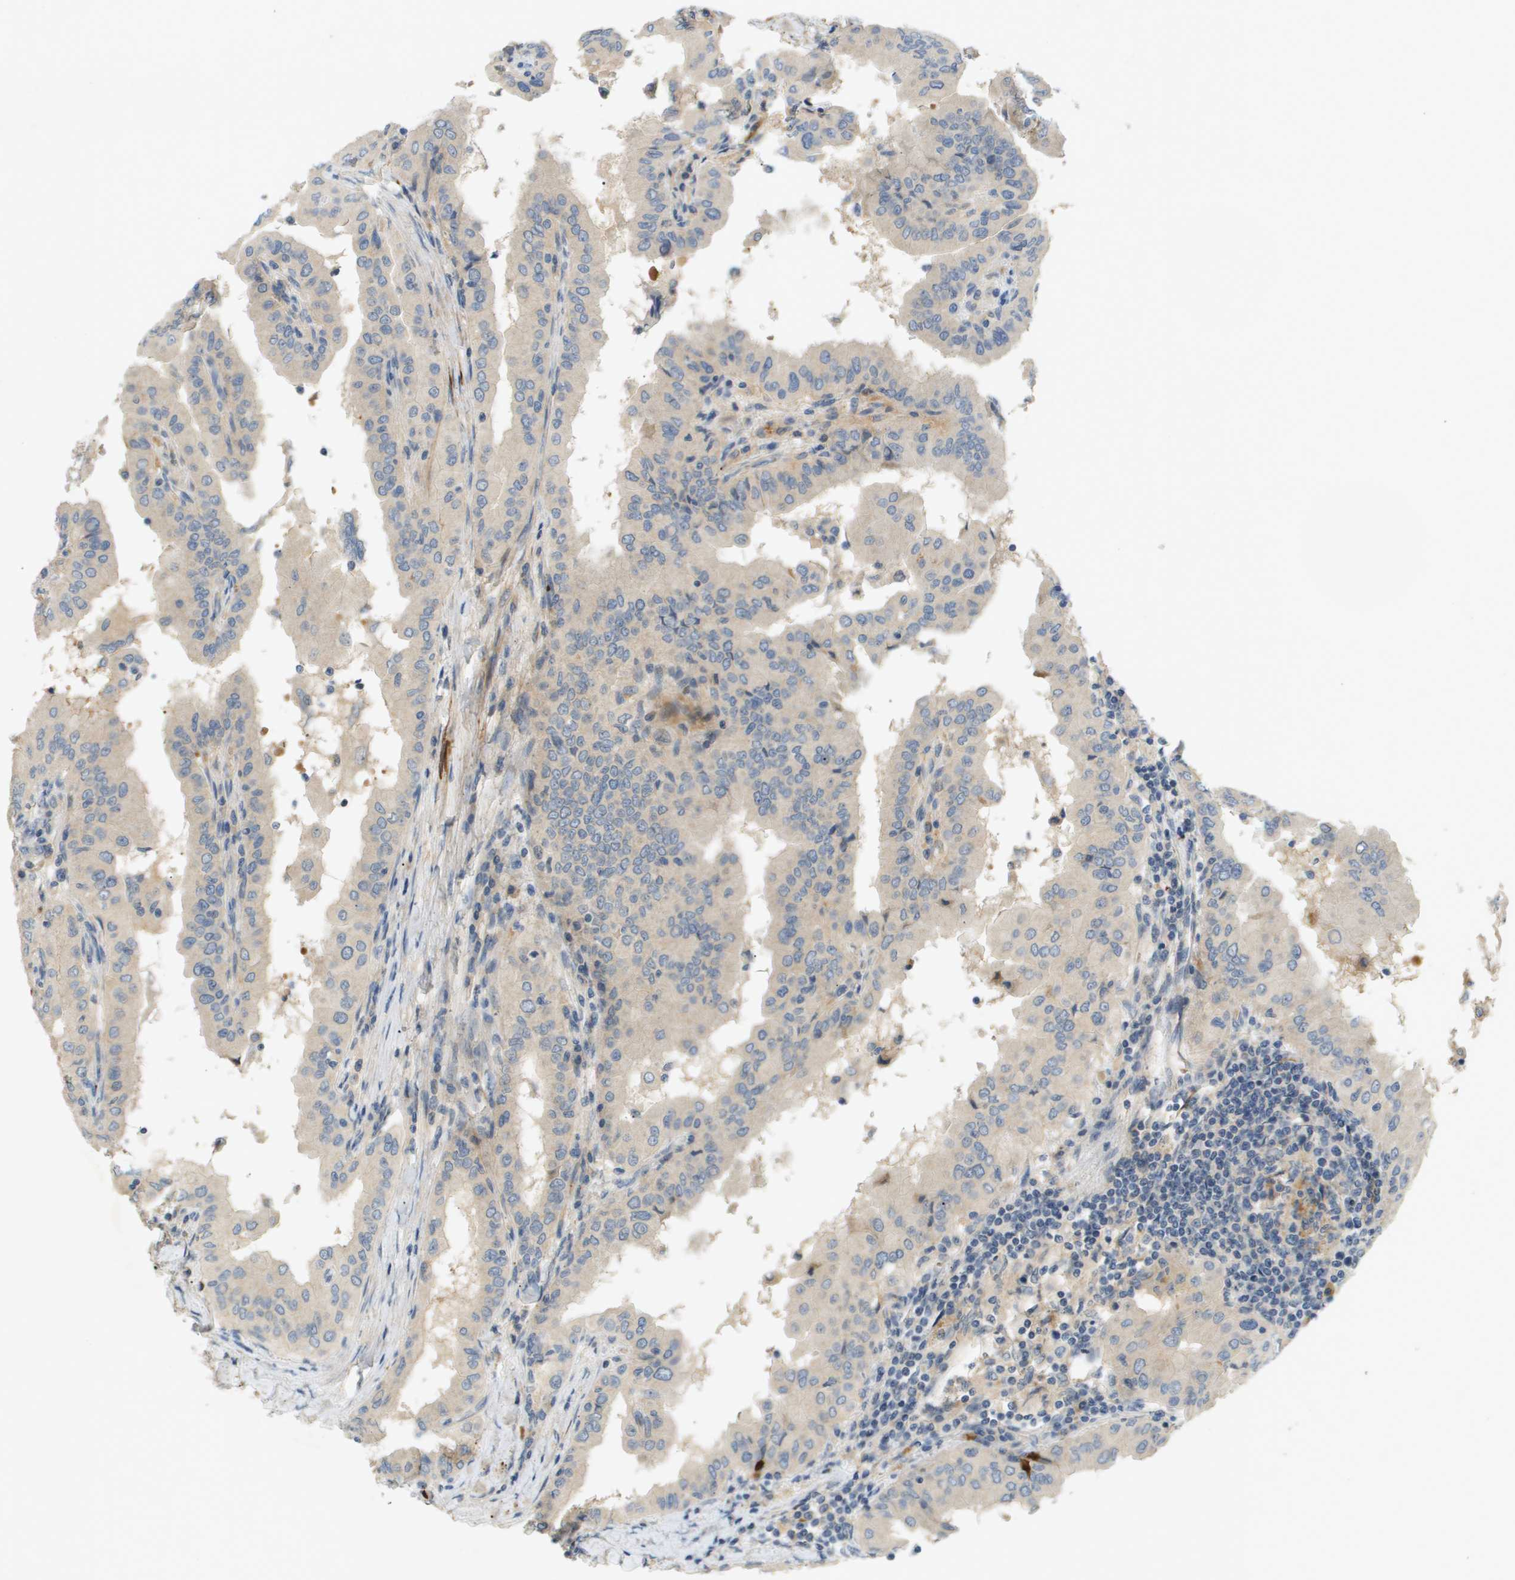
{"staining": {"intensity": "negative", "quantity": "none", "location": "none"}, "tissue": "thyroid cancer", "cell_type": "Tumor cells", "image_type": "cancer", "snomed": [{"axis": "morphology", "description": "Papillary adenocarcinoma, NOS"}, {"axis": "topography", "description": "Thyroid gland"}], "caption": "The micrograph demonstrates no significant positivity in tumor cells of papillary adenocarcinoma (thyroid).", "gene": "VTN", "patient": {"sex": "male", "age": 33}}